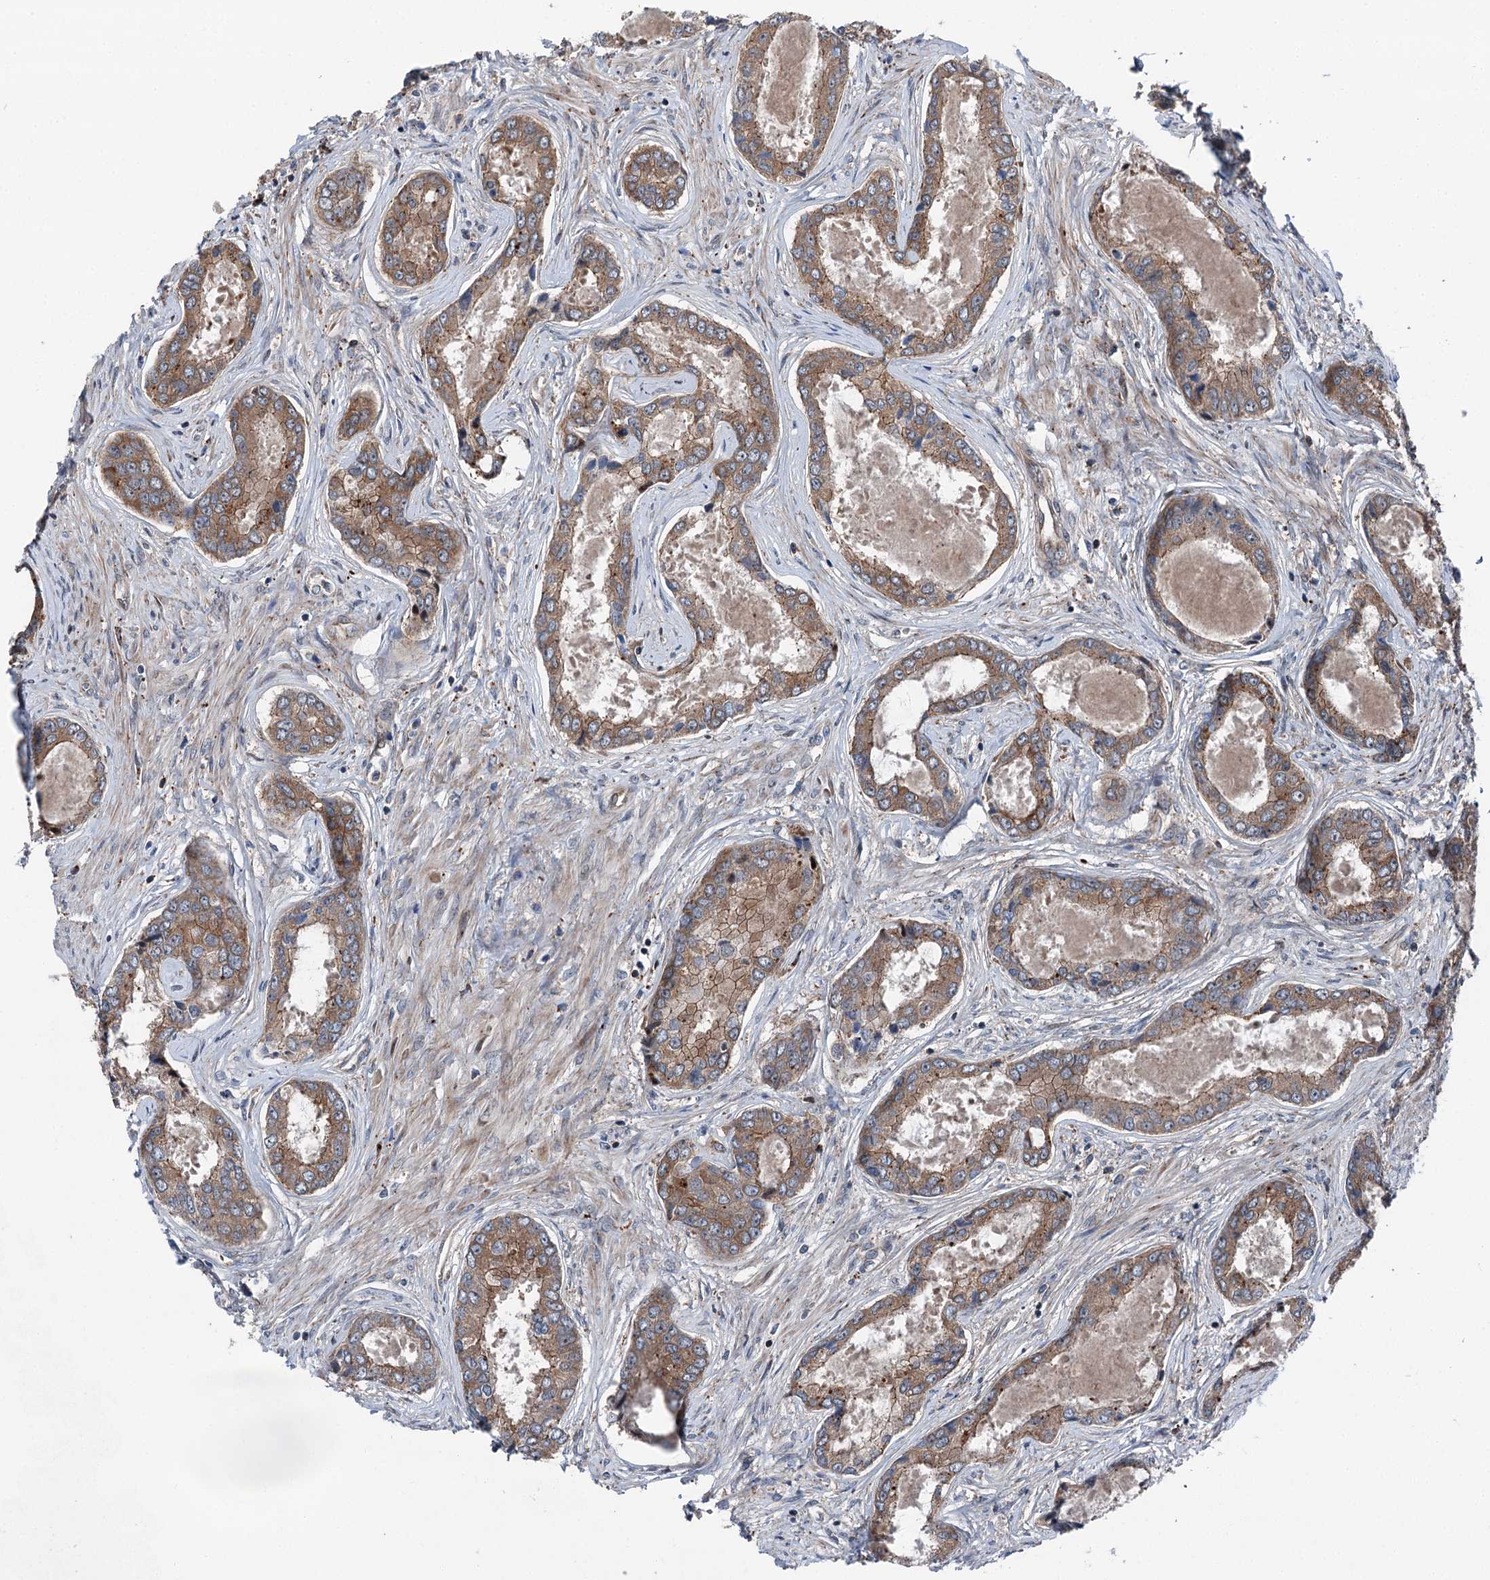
{"staining": {"intensity": "moderate", "quantity": ">75%", "location": "cytoplasmic/membranous"}, "tissue": "prostate cancer", "cell_type": "Tumor cells", "image_type": "cancer", "snomed": [{"axis": "morphology", "description": "Adenocarcinoma, Low grade"}, {"axis": "topography", "description": "Prostate"}], "caption": "Immunohistochemistry histopathology image of neoplastic tissue: prostate cancer (adenocarcinoma (low-grade)) stained using immunohistochemistry exhibits medium levels of moderate protein expression localized specifically in the cytoplasmic/membranous of tumor cells, appearing as a cytoplasmic/membranous brown color.", "gene": "POLR1D", "patient": {"sex": "male", "age": 68}}